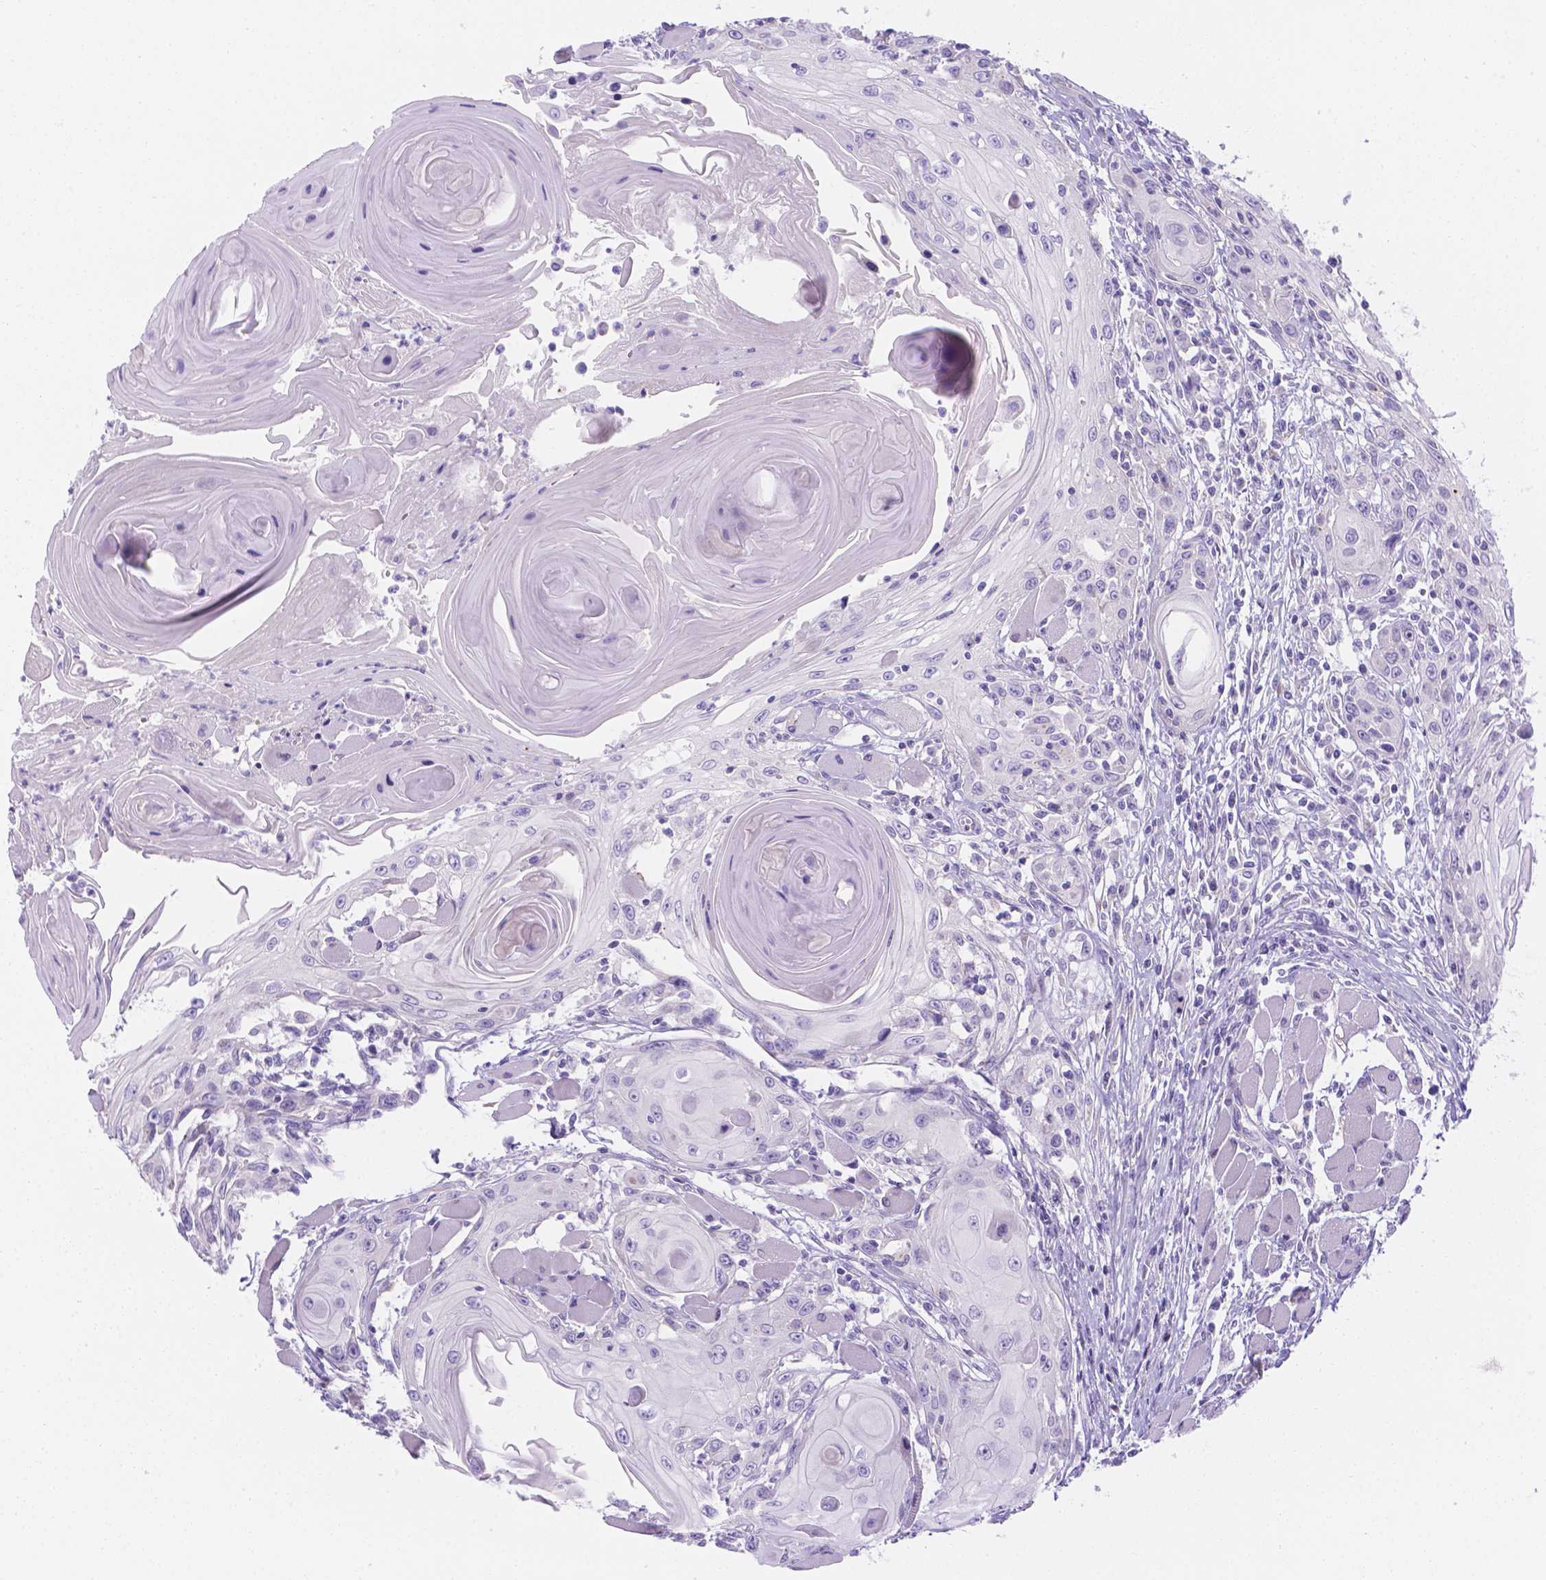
{"staining": {"intensity": "negative", "quantity": "none", "location": "none"}, "tissue": "head and neck cancer", "cell_type": "Tumor cells", "image_type": "cancer", "snomed": [{"axis": "morphology", "description": "Squamous cell carcinoma, NOS"}, {"axis": "topography", "description": "Head-Neck"}], "caption": "DAB immunohistochemical staining of human squamous cell carcinoma (head and neck) exhibits no significant staining in tumor cells. The staining is performed using DAB brown chromogen with nuclei counter-stained in using hematoxylin.", "gene": "MLN", "patient": {"sex": "female", "age": 80}}